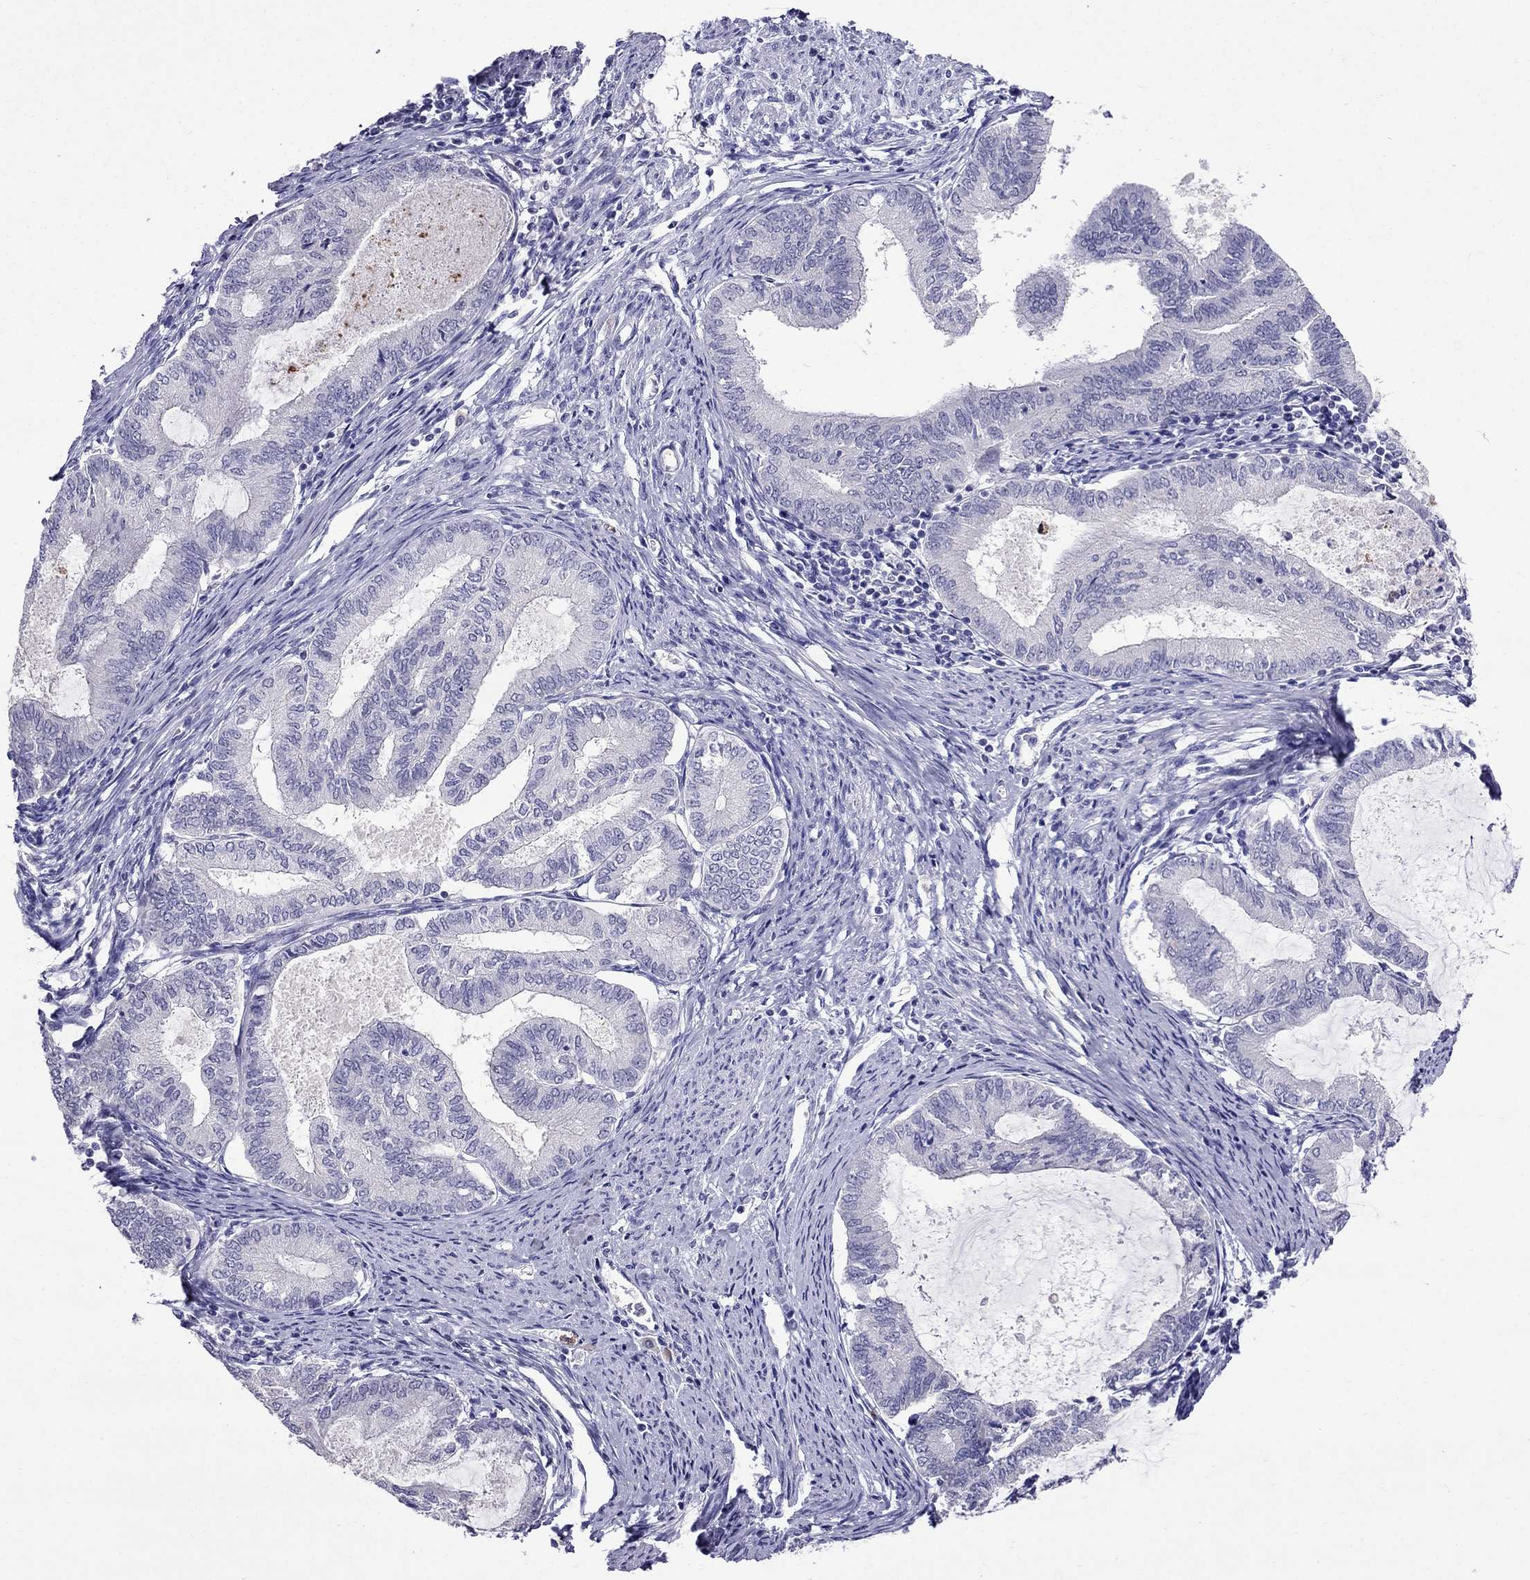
{"staining": {"intensity": "negative", "quantity": "none", "location": "none"}, "tissue": "endometrial cancer", "cell_type": "Tumor cells", "image_type": "cancer", "snomed": [{"axis": "morphology", "description": "Adenocarcinoma, NOS"}, {"axis": "topography", "description": "Endometrium"}], "caption": "Photomicrograph shows no protein positivity in tumor cells of adenocarcinoma (endometrial) tissue. (Brightfield microscopy of DAB (3,3'-diaminobenzidine) immunohistochemistry at high magnification).", "gene": "OLFM4", "patient": {"sex": "female", "age": 86}}